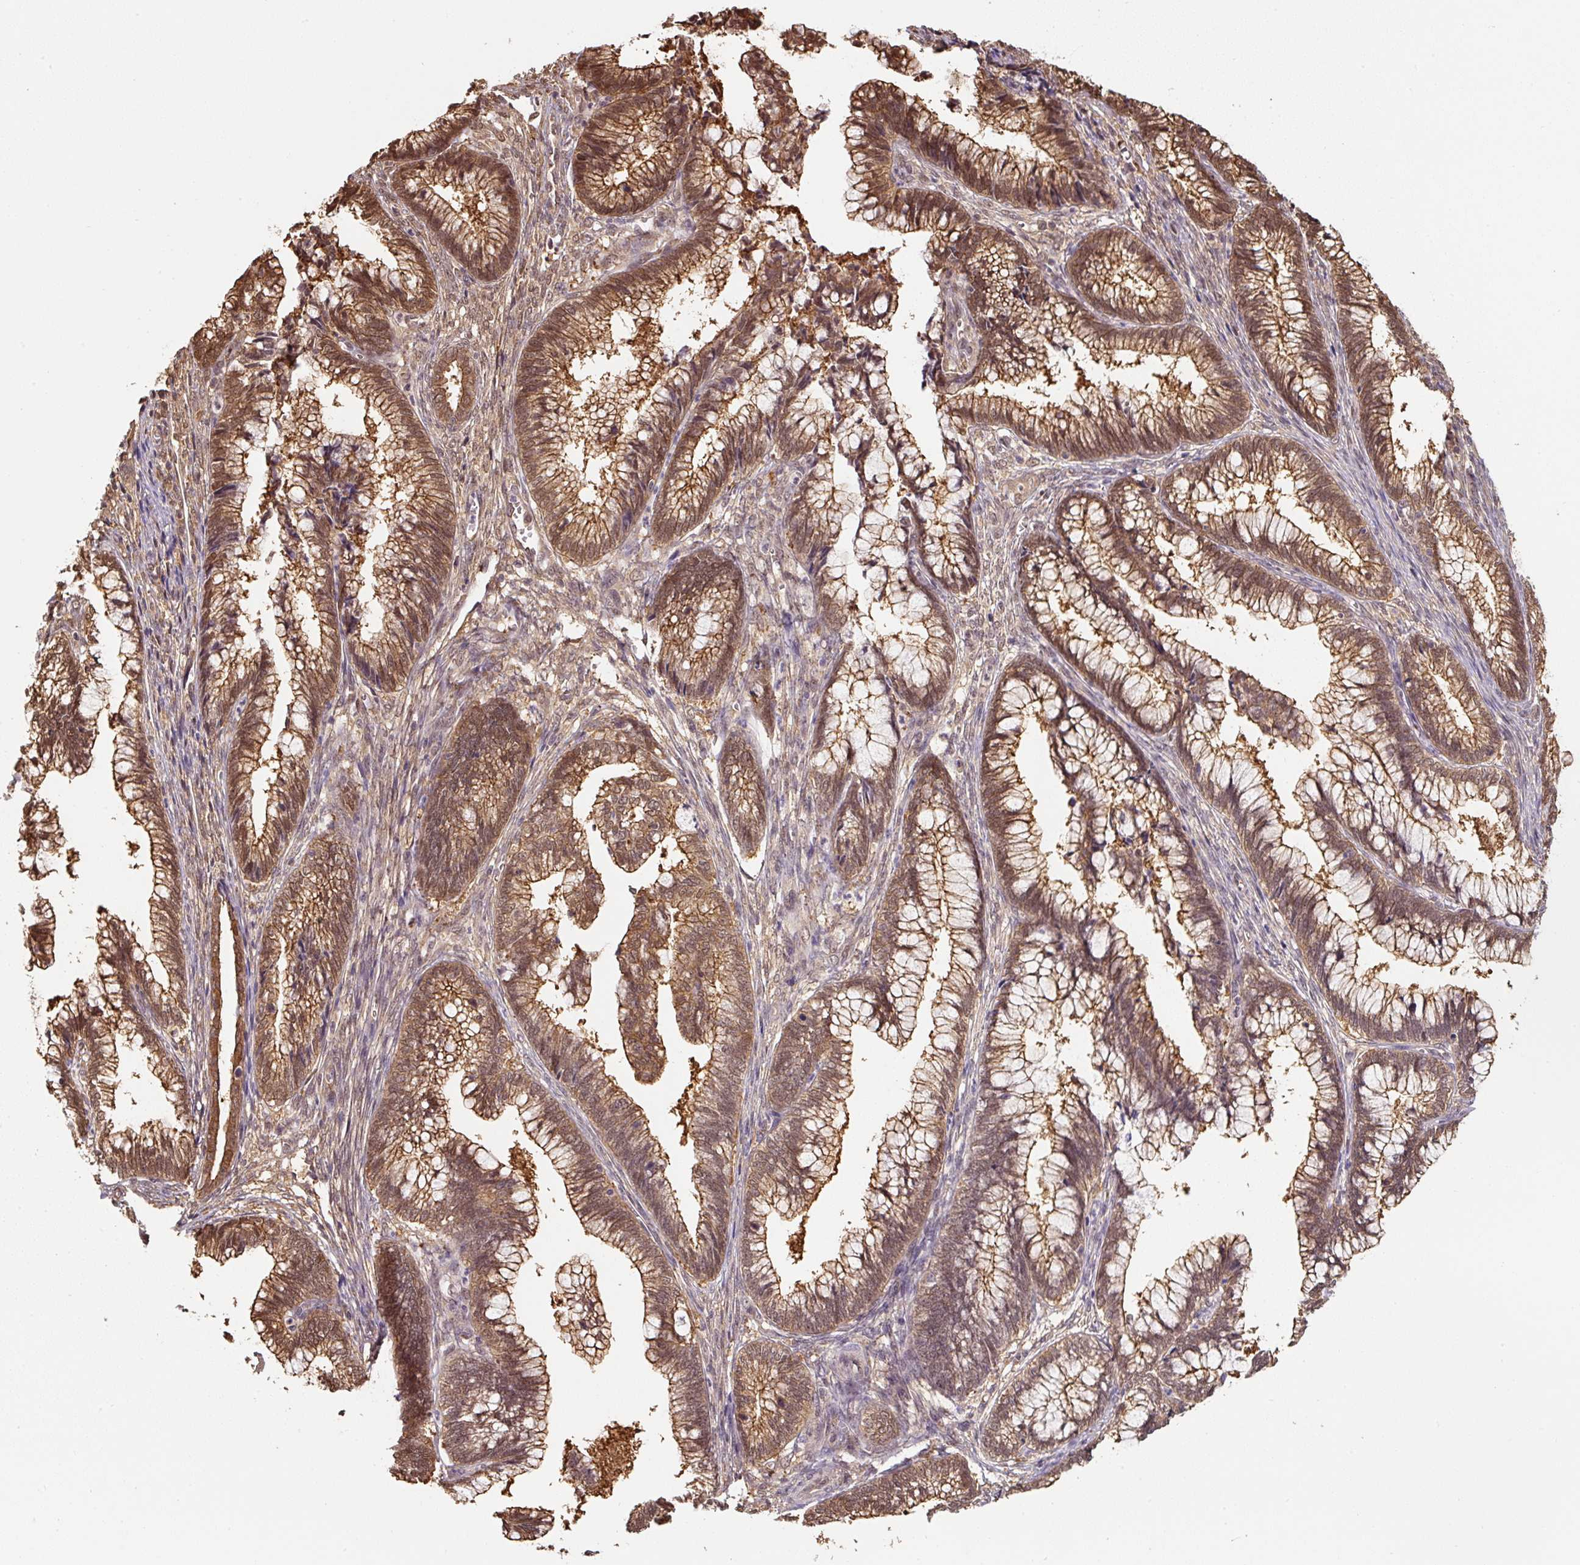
{"staining": {"intensity": "moderate", "quantity": ">75%", "location": "cytoplasmic/membranous,nuclear"}, "tissue": "cervical cancer", "cell_type": "Tumor cells", "image_type": "cancer", "snomed": [{"axis": "morphology", "description": "Adenocarcinoma, NOS"}, {"axis": "topography", "description": "Cervix"}], "caption": "Moderate cytoplasmic/membranous and nuclear protein staining is seen in approximately >75% of tumor cells in cervical cancer (adenocarcinoma). (Brightfield microscopy of DAB IHC at high magnification).", "gene": "ST13", "patient": {"sex": "female", "age": 44}}